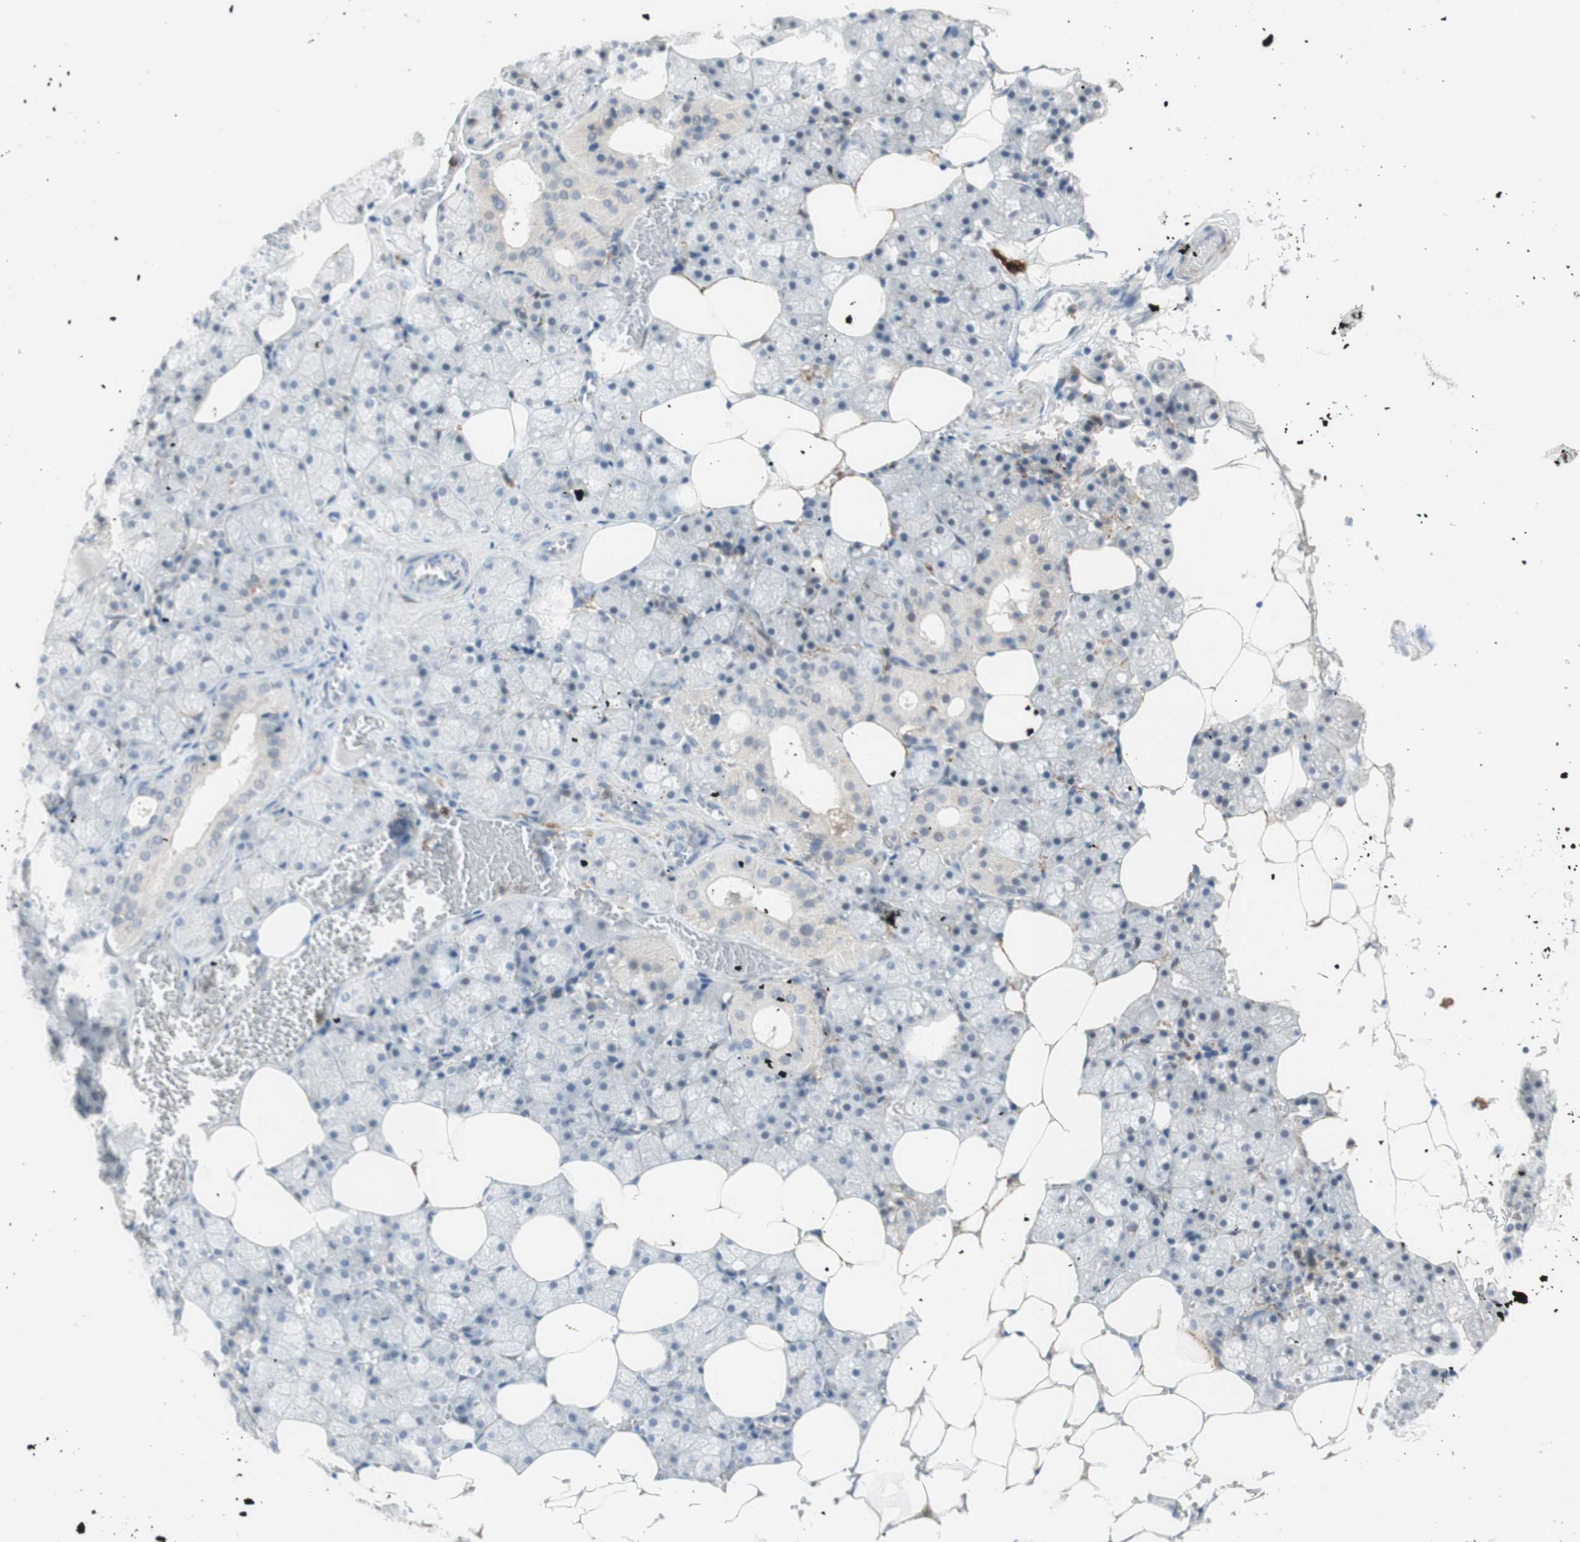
{"staining": {"intensity": "weak", "quantity": "<25%", "location": "cytoplasmic/membranous"}, "tissue": "salivary gland", "cell_type": "Glandular cells", "image_type": "normal", "snomed": [{"axis": "morphology", "description": "Normal tissue, NOS"}, {"axis": "topography", "description": "Salivary gland"}], "caption": "An immunohistochemistry histopathology image of unremarkable salivary gland is shown. There is no staining in glandular cells of salivary gland. Nuclei are stained in blue.", "gene": "GAPT", "patient": {"sex": "male", "age": 62}}